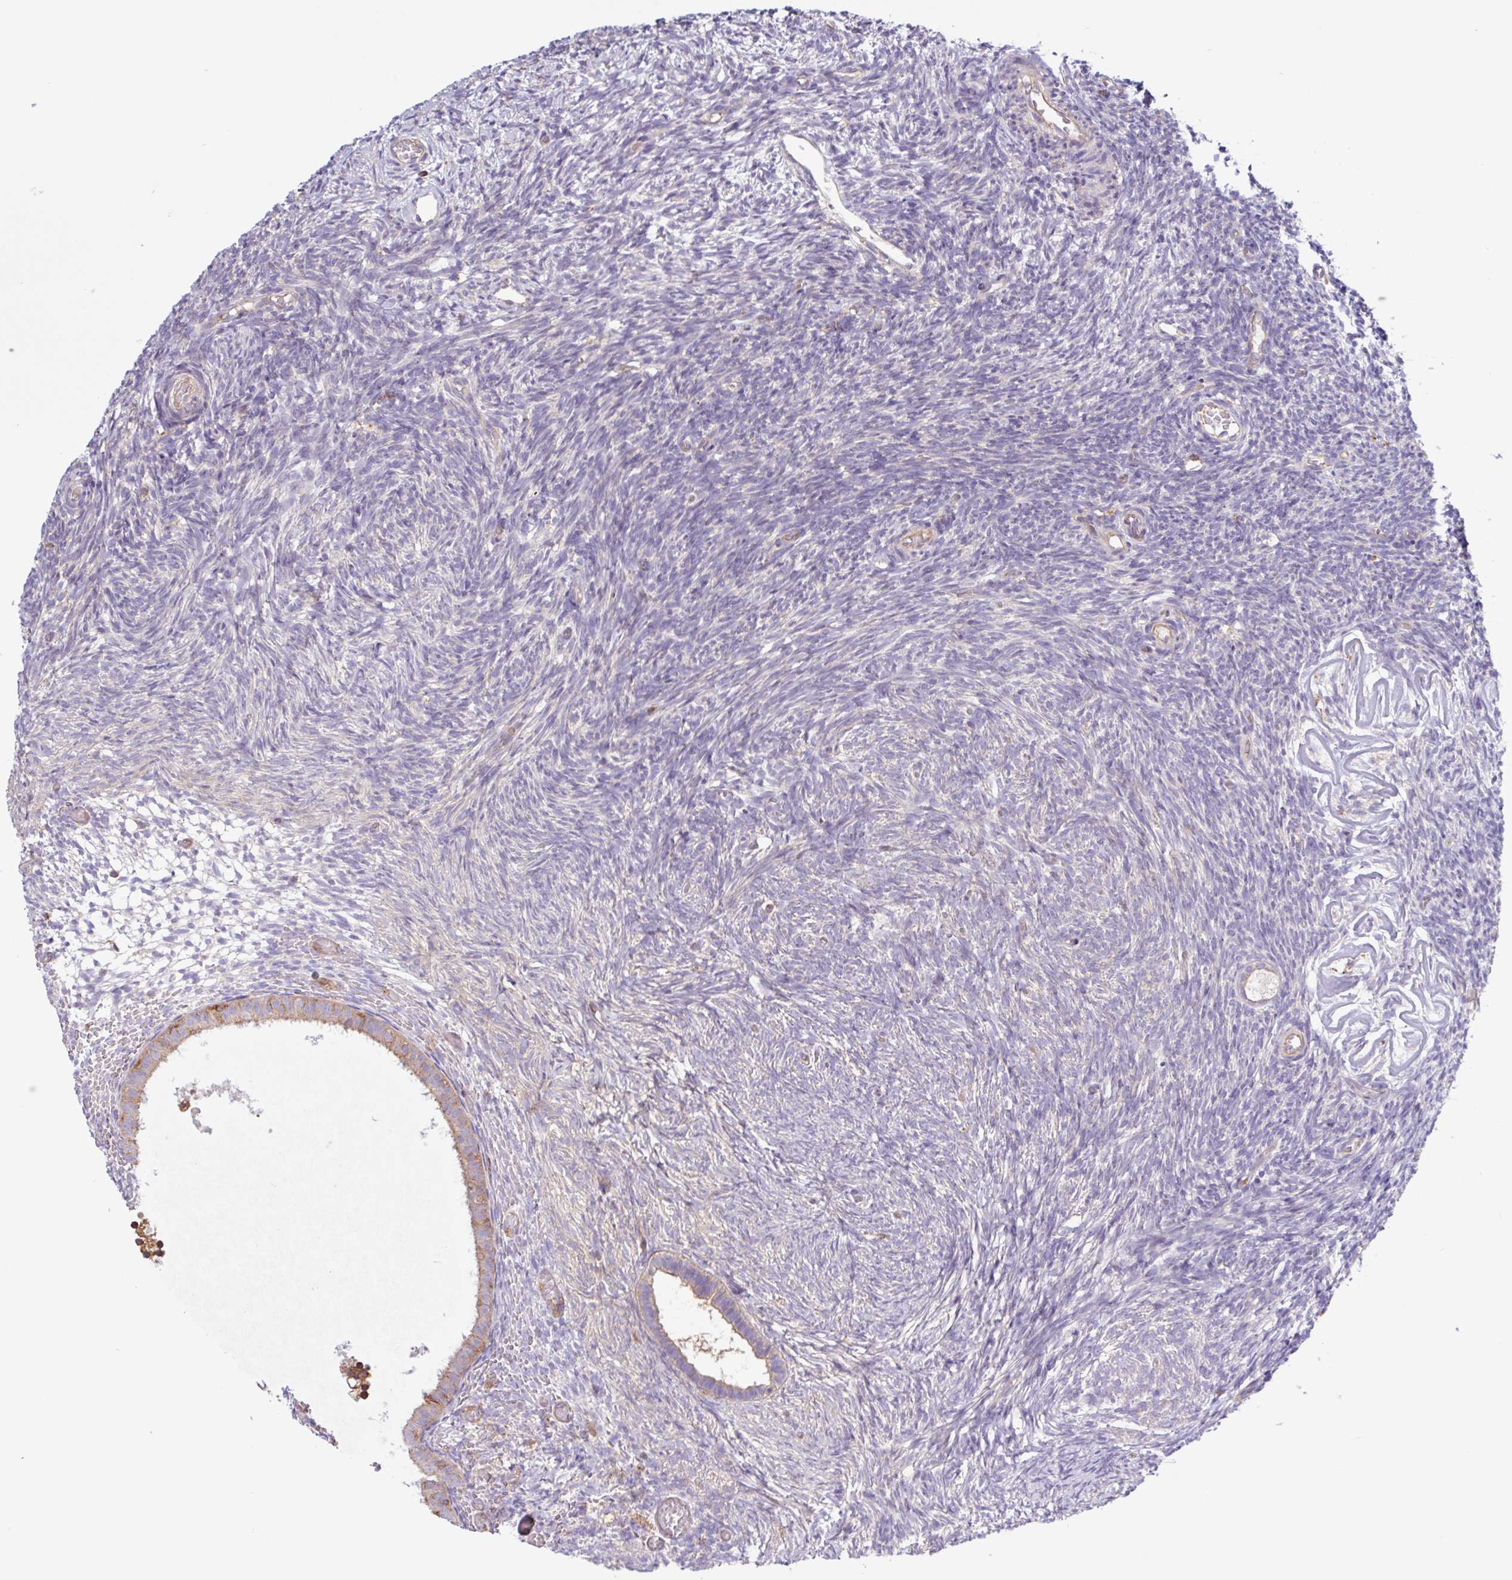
{"staining": {"intensity": "weak", "quantity": "25%-75%", "location": "cytoplasmic/membranous"}, "tissue": "ovary", "cell_type": "Follicle cells", "image_type": "normal", "snomed": [{"axis": "morphology", "description": "Normal tissue, NOS"}, {"axis": "topography", "description": "Ovary"}], "caption": "IHC image of unremarkable human ovary stained for a protein (brown), which reveals low levels of weak cytoplasmic/membranous staining in about 25%-75% of follicle cells.", "gene": "ACTR3B", "patient": {"sex": "female", "age": 39}}